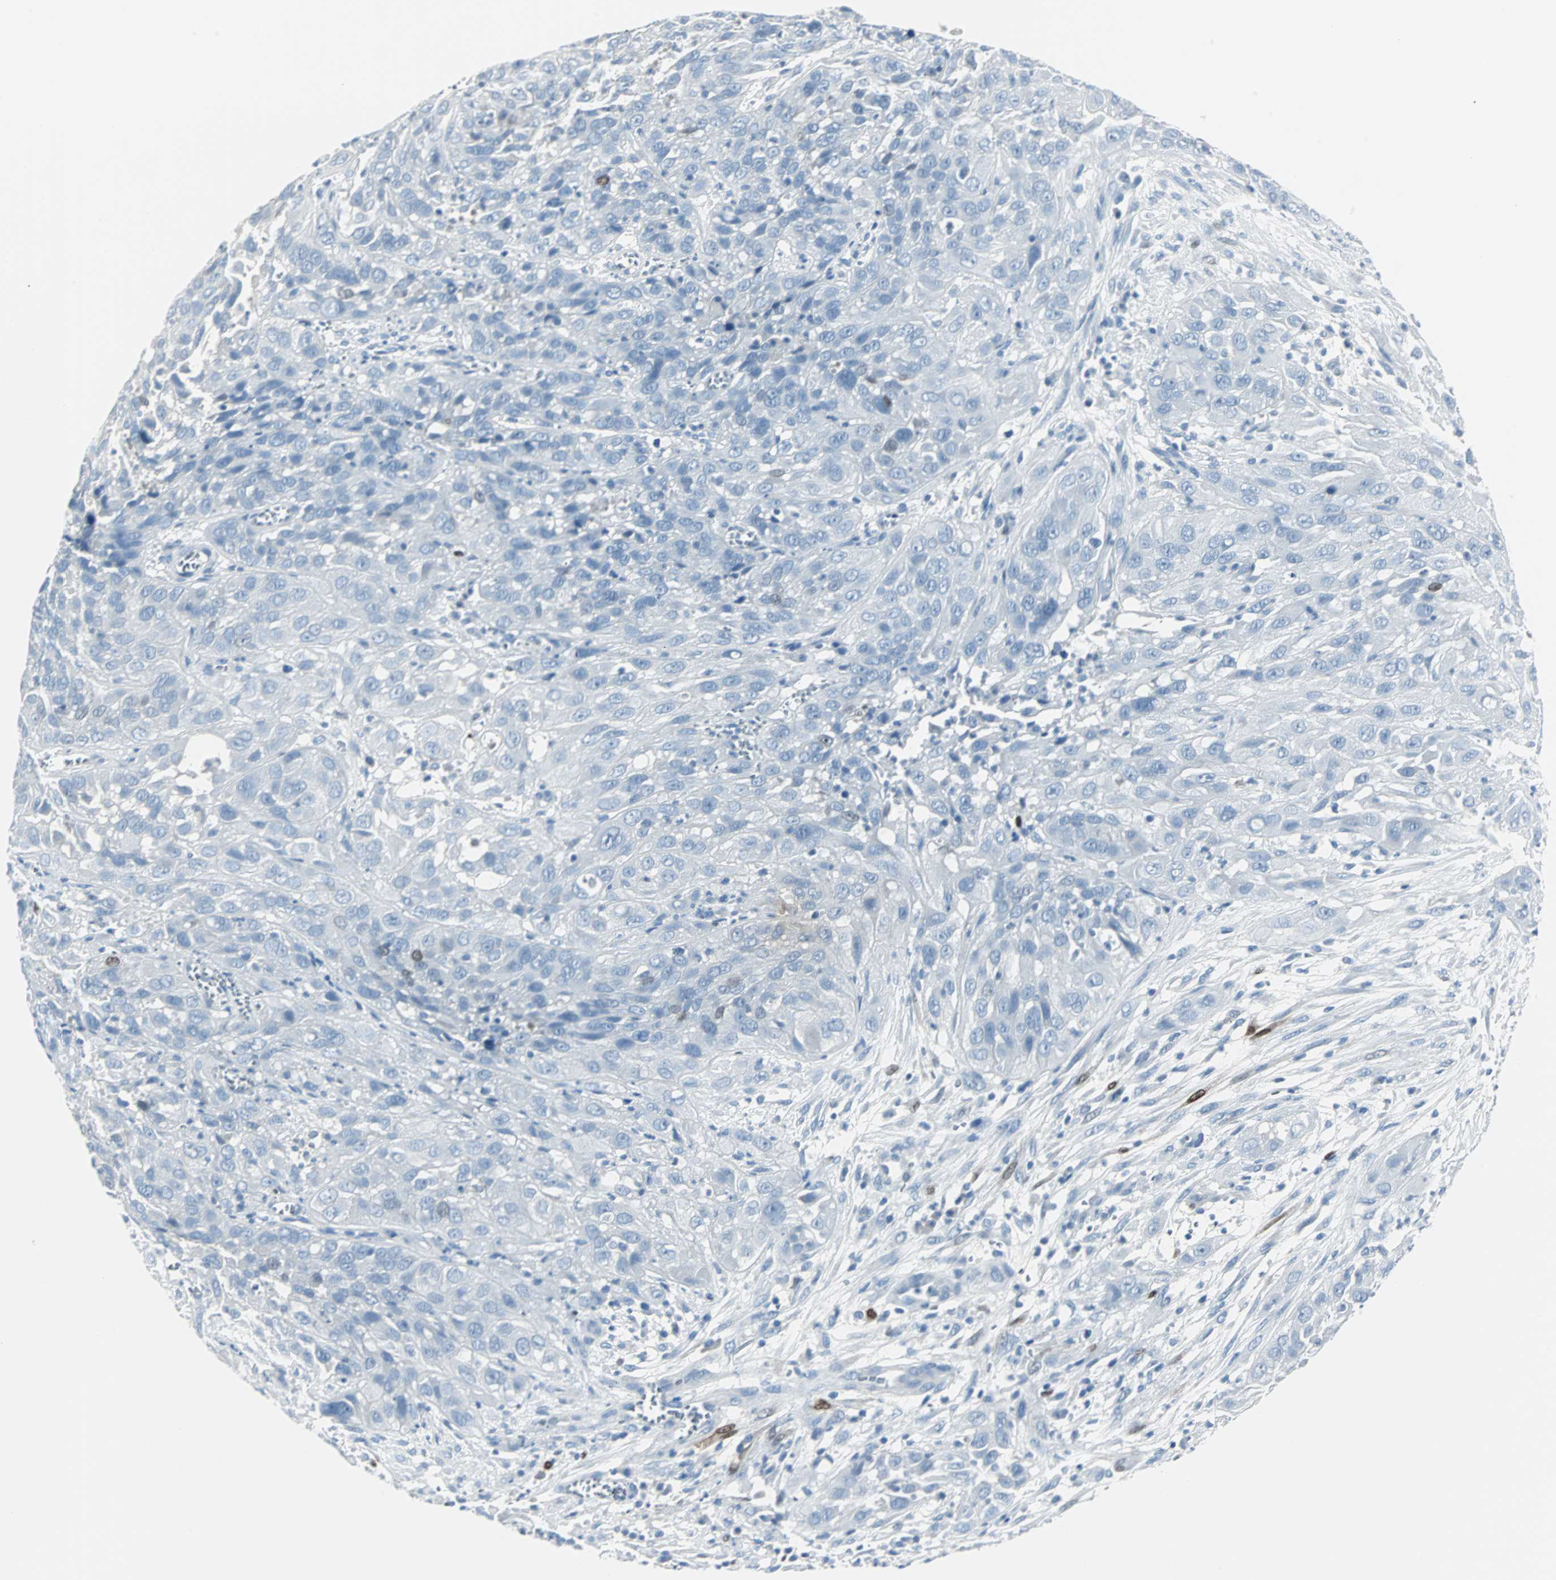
{"staining": {"intensity": "negative", "quantity": "none", "location": "none"}, "tissue": "cervical cancer", "cell_type": "Tumor cells", "image_type": "cancer", "snomed": [{"axis": "morphology", "description": "Squamous cell carcinoma, NOS"}, {"axis": "topography", "description": "Cervix"}], "caption": "Tumor cells are negative for brown protein staining in cervical cancer (squamous cell carcinoma).", "gene": "IL33", "patient": {"sex": "female", "age": 32}}